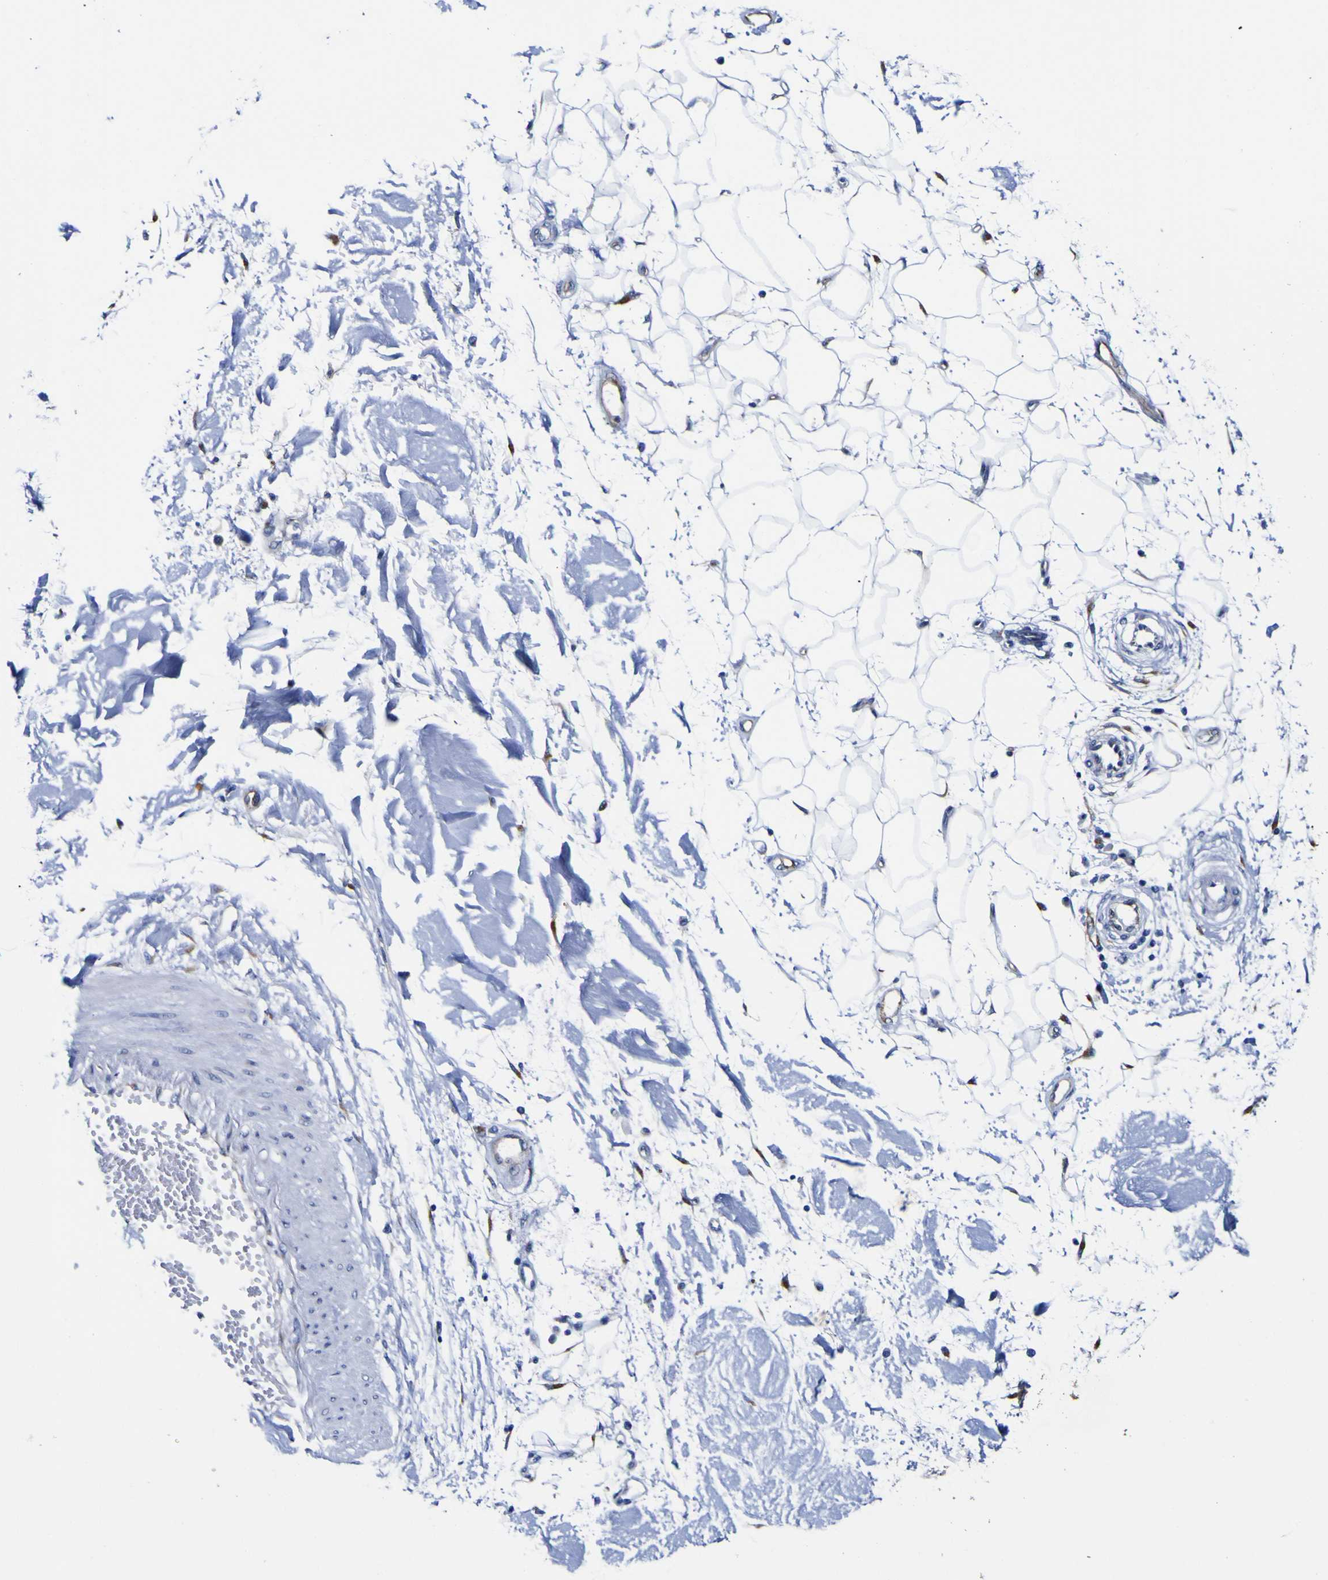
{"staining": {"intensity": "negative", "quantity": "none", "location": "none"}, "tissue": "adipose tissue", "cell_type": "Adipocytes", "image_type": "normal", "snomed": [{"axis": "morphology", "description": "Squamous cell carcinoma, NOS"}, {"axis": "topography", "description": "Skin"}], "caption": "High power microscopy micrograph of an immunohistochemistry (IHC) photomicrograph of benign adipose tissue, revealing no significant staining in adipocytes.", "gene": "GOLM1", "patient": {"sex": "male", "age": 83}}